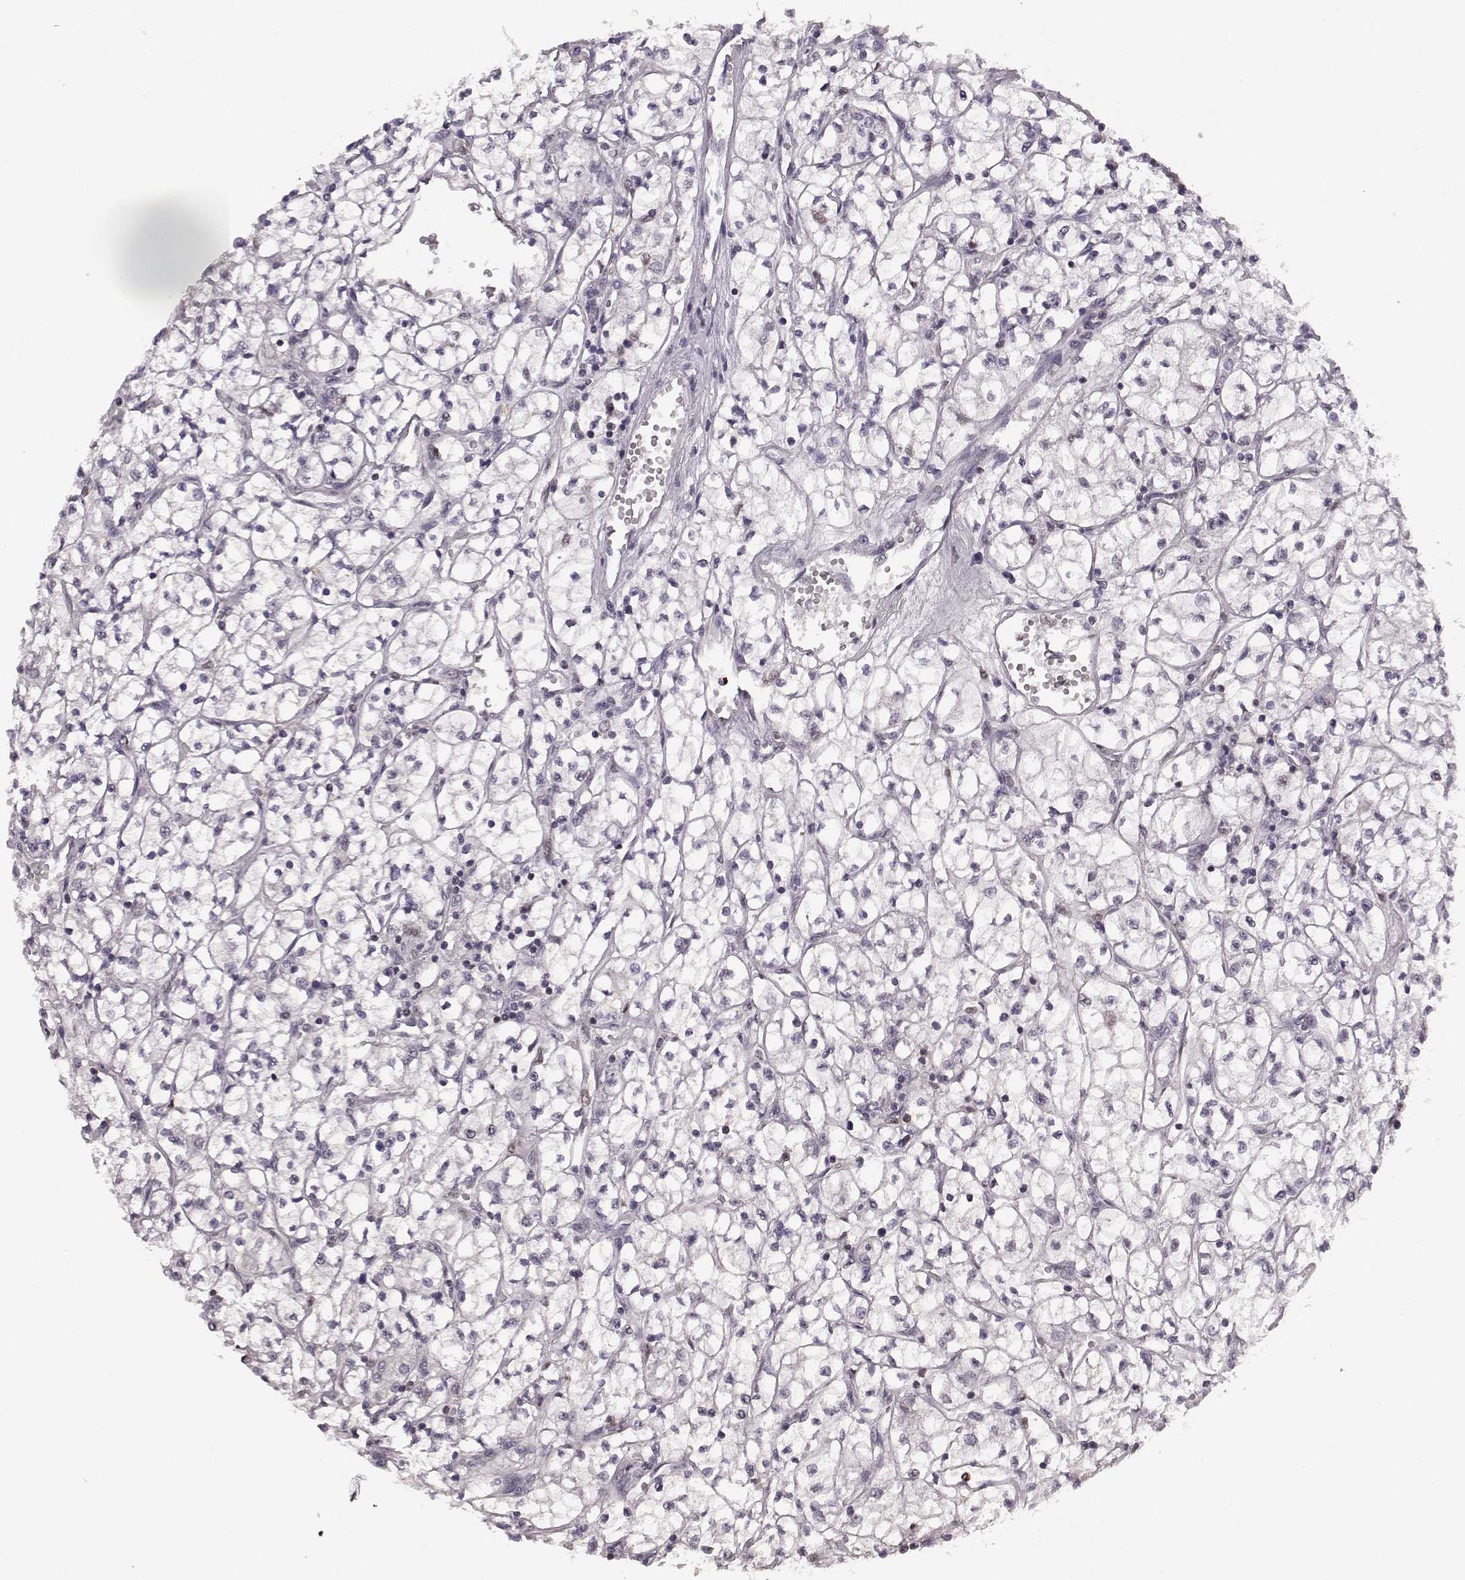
{"staining": {"intensity": "negative", "quantity": "none", "location": "none"}, "tissue": "renal cancer", "cell_type": "Tumor cells", "image_type": "cancer", "snomed": [{"axis": "morphology", "description": "Adenocarcinoma, NOS"}, {"axis": "topography", "description": "Kidney"}], "caption": "A histopathology image of renal cancer stained for a protein shows no brown staining in tumor cells.", "gene": "KLF6", "patient": {"sex": "female", "age": 64}}